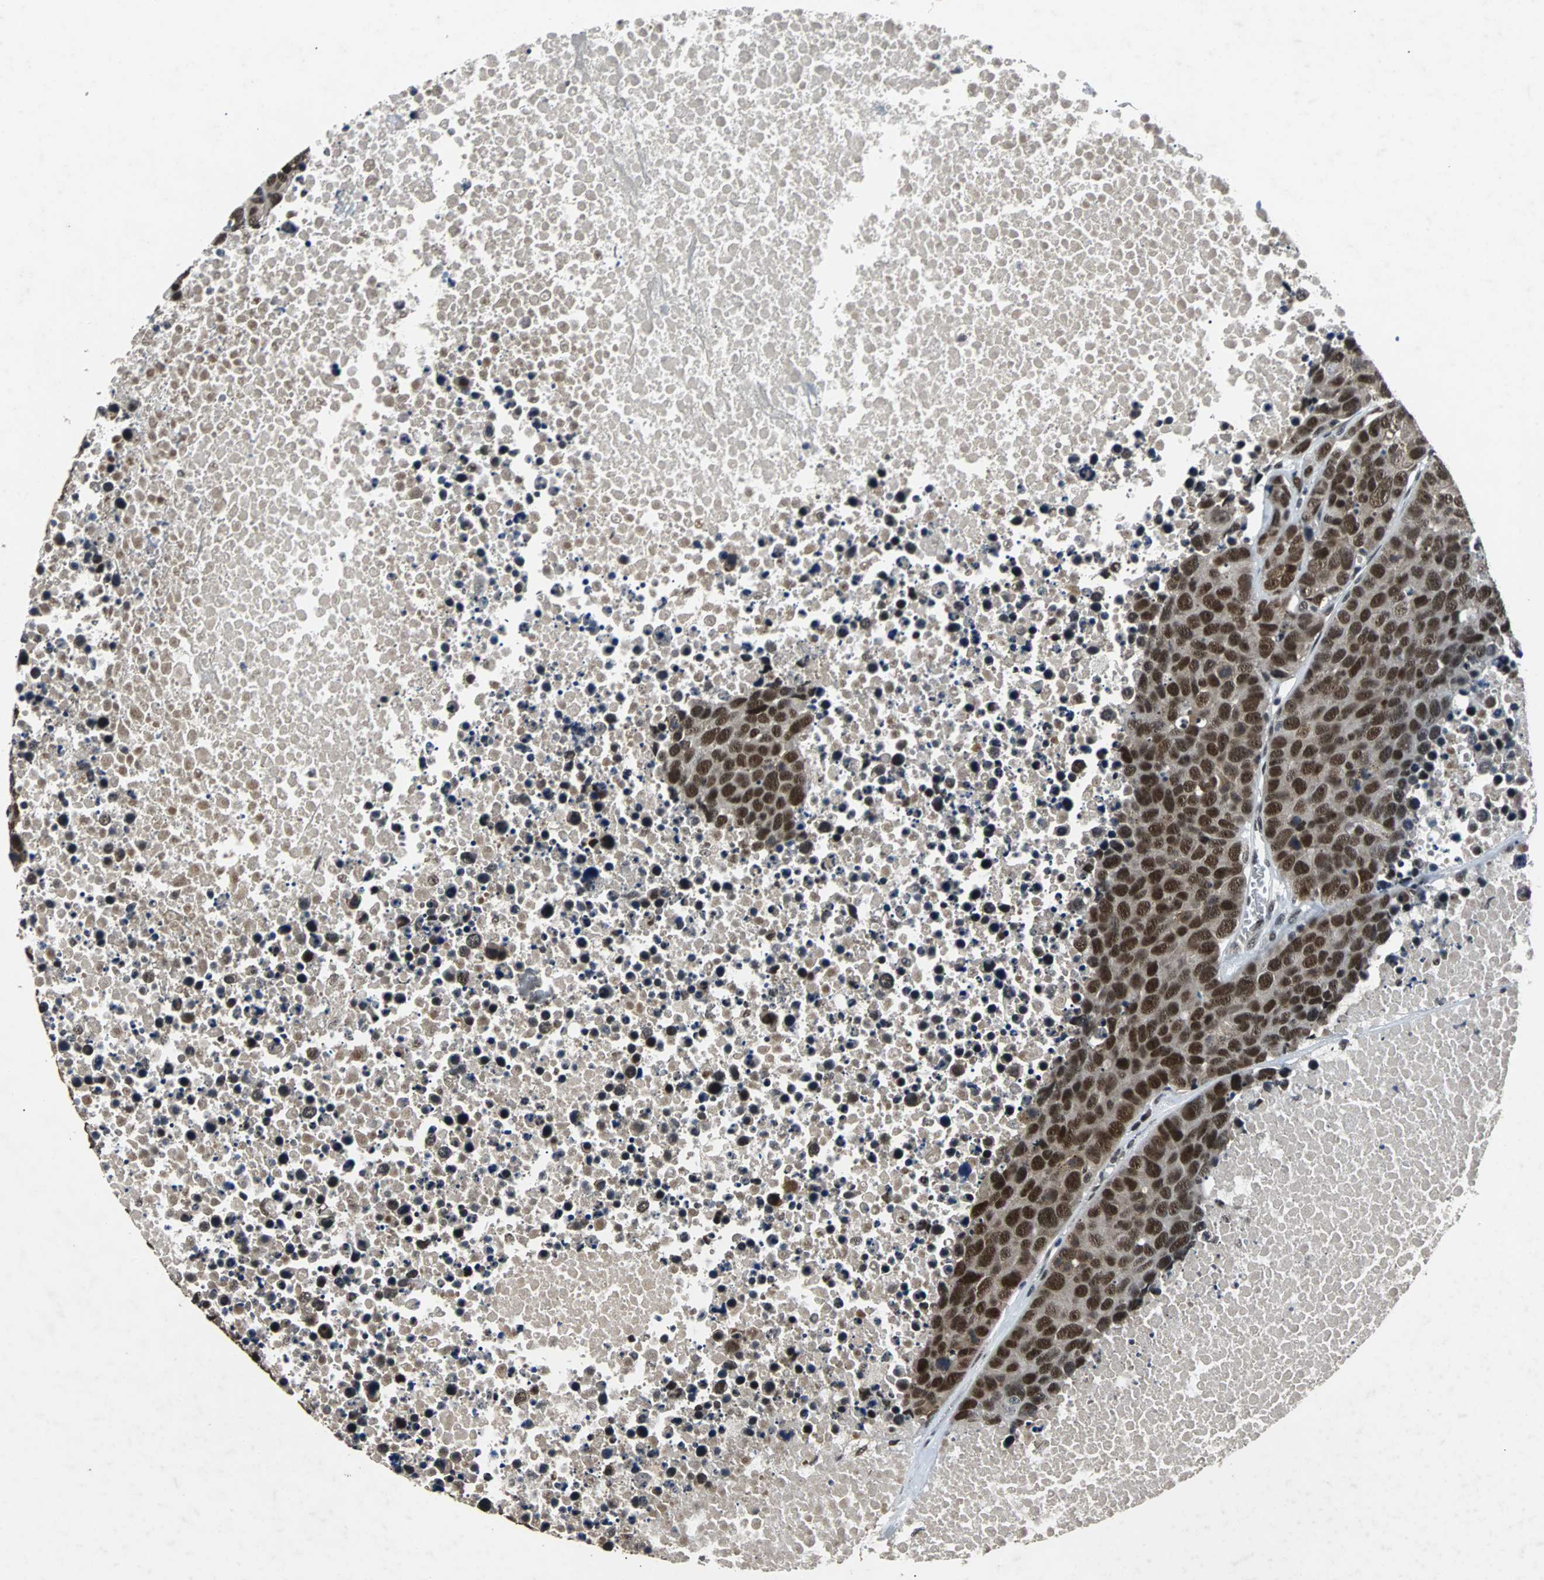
{"staining": {"intensity": "strong", "quantity": ">75%", "location": "nuclear"}, "tissue": "carcinoid", "cell_type": "Tumor cells", "image_type": "cancer", "snomed": [{"axis": "morphology", "description": "Carcinoid, malignant, NOS"}, {"axis": "topography", "description": "Lung"}], "caption": "Protein positivity by IHC demonstrates strong nuclear expression in approximately >75% of tumor cells in carcinoid (malignant). (brown staining indicates protein expression, while blue staining denotes nuclei).", "gene": "USP28", "patient": {"sex": "male", "age": 60}}